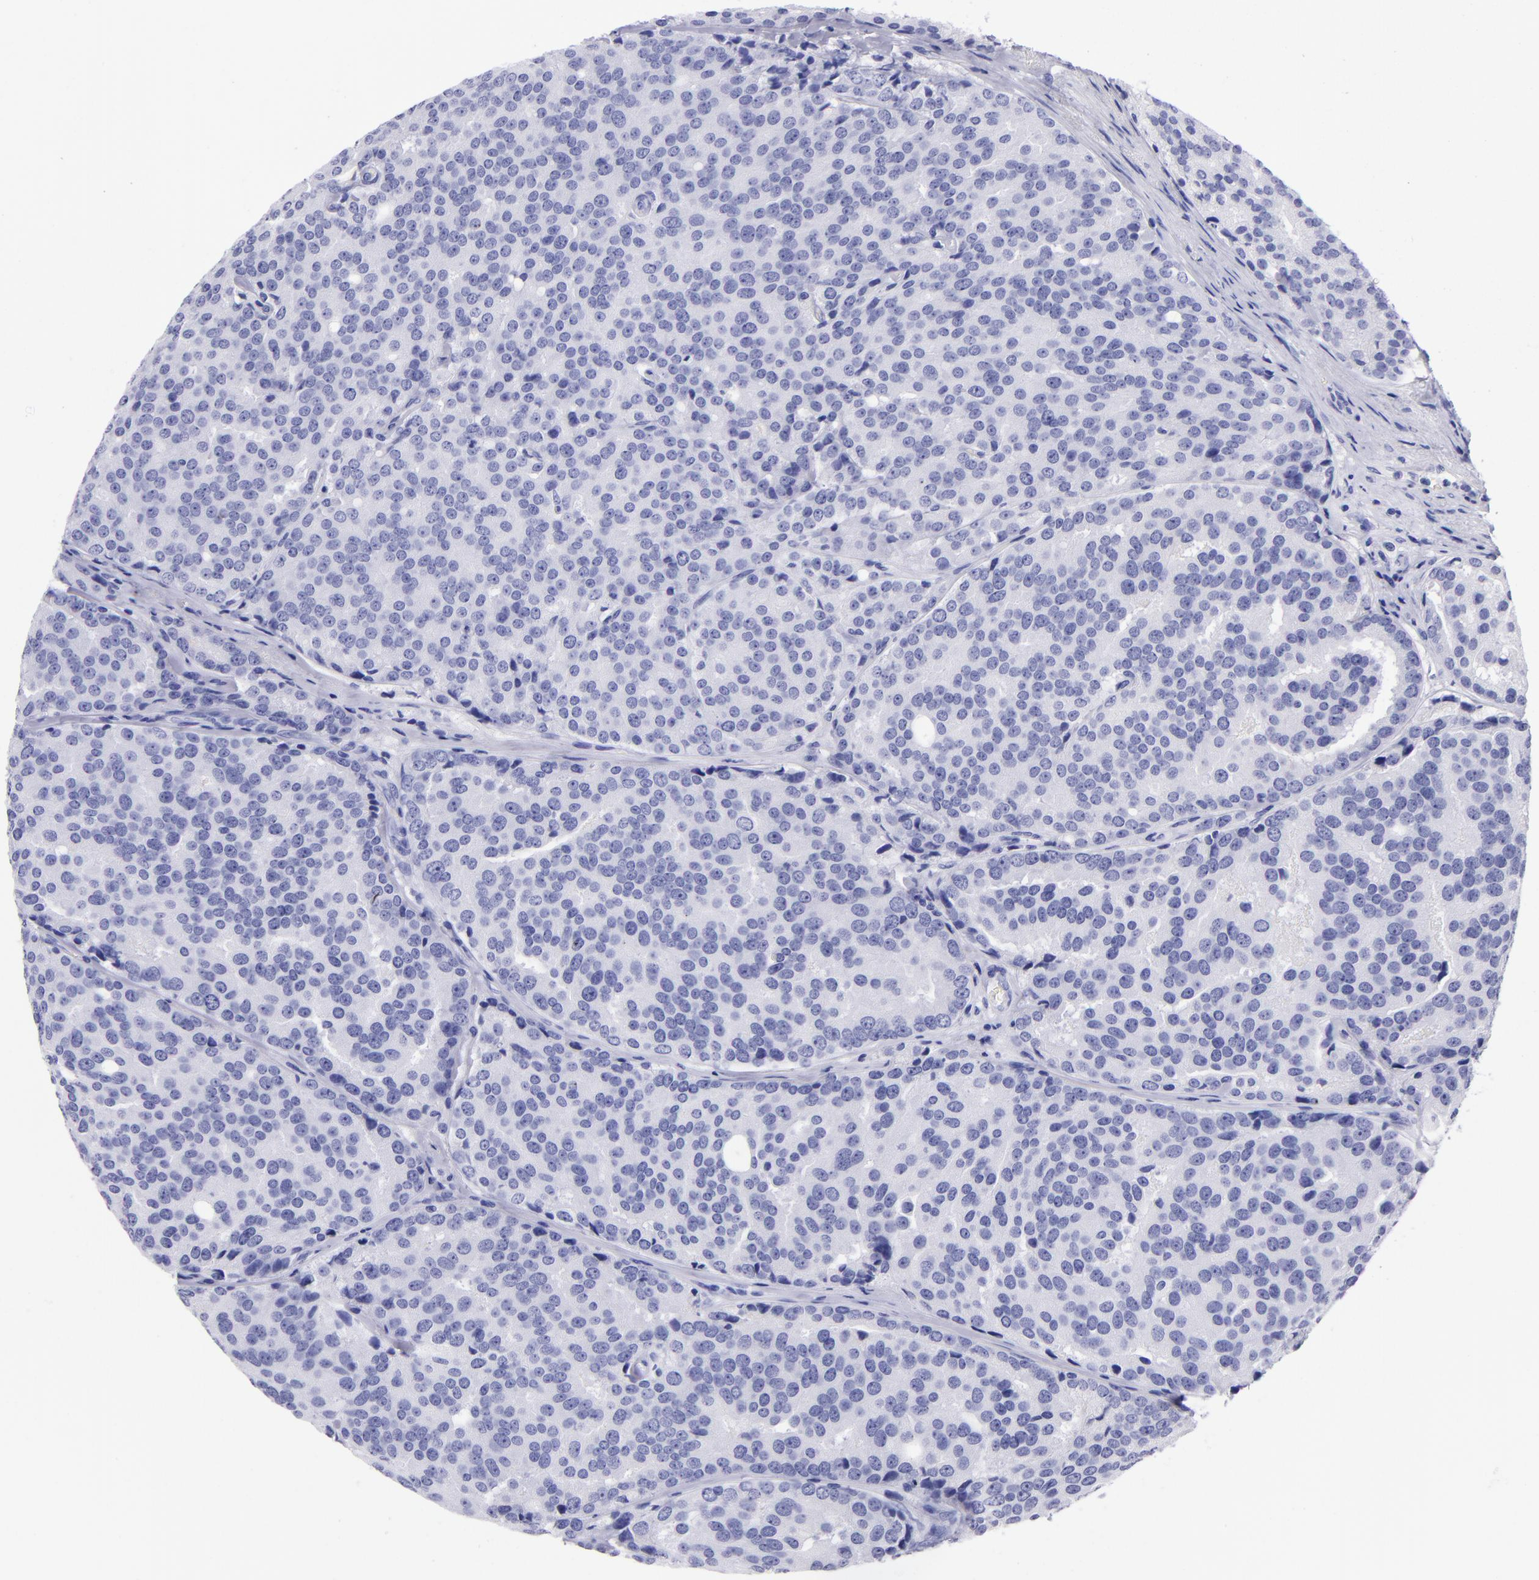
{"staining": {"intensity": "negative", "quantity": "none", "location": "none"}, "tissue": "prostate cancer", "cell_type": "Tumor cells", "image_type": "cancer", "snomed": [{"axis": "morphology", "description": "Adenocarcinoma, High grade"}, {"axis": "topography", "description": "Prostate"}], "caption": "Micrograph shows no significant protein staining in tumor cells of prostate cancer (high-grade adenocarcinoma). (DAB (3,3'-diaminobenzidine) immunohistochemistry with hematoxylin counter stain).", "gene": "TYRP1", "patient": {"sex": "male", "age": 64}}